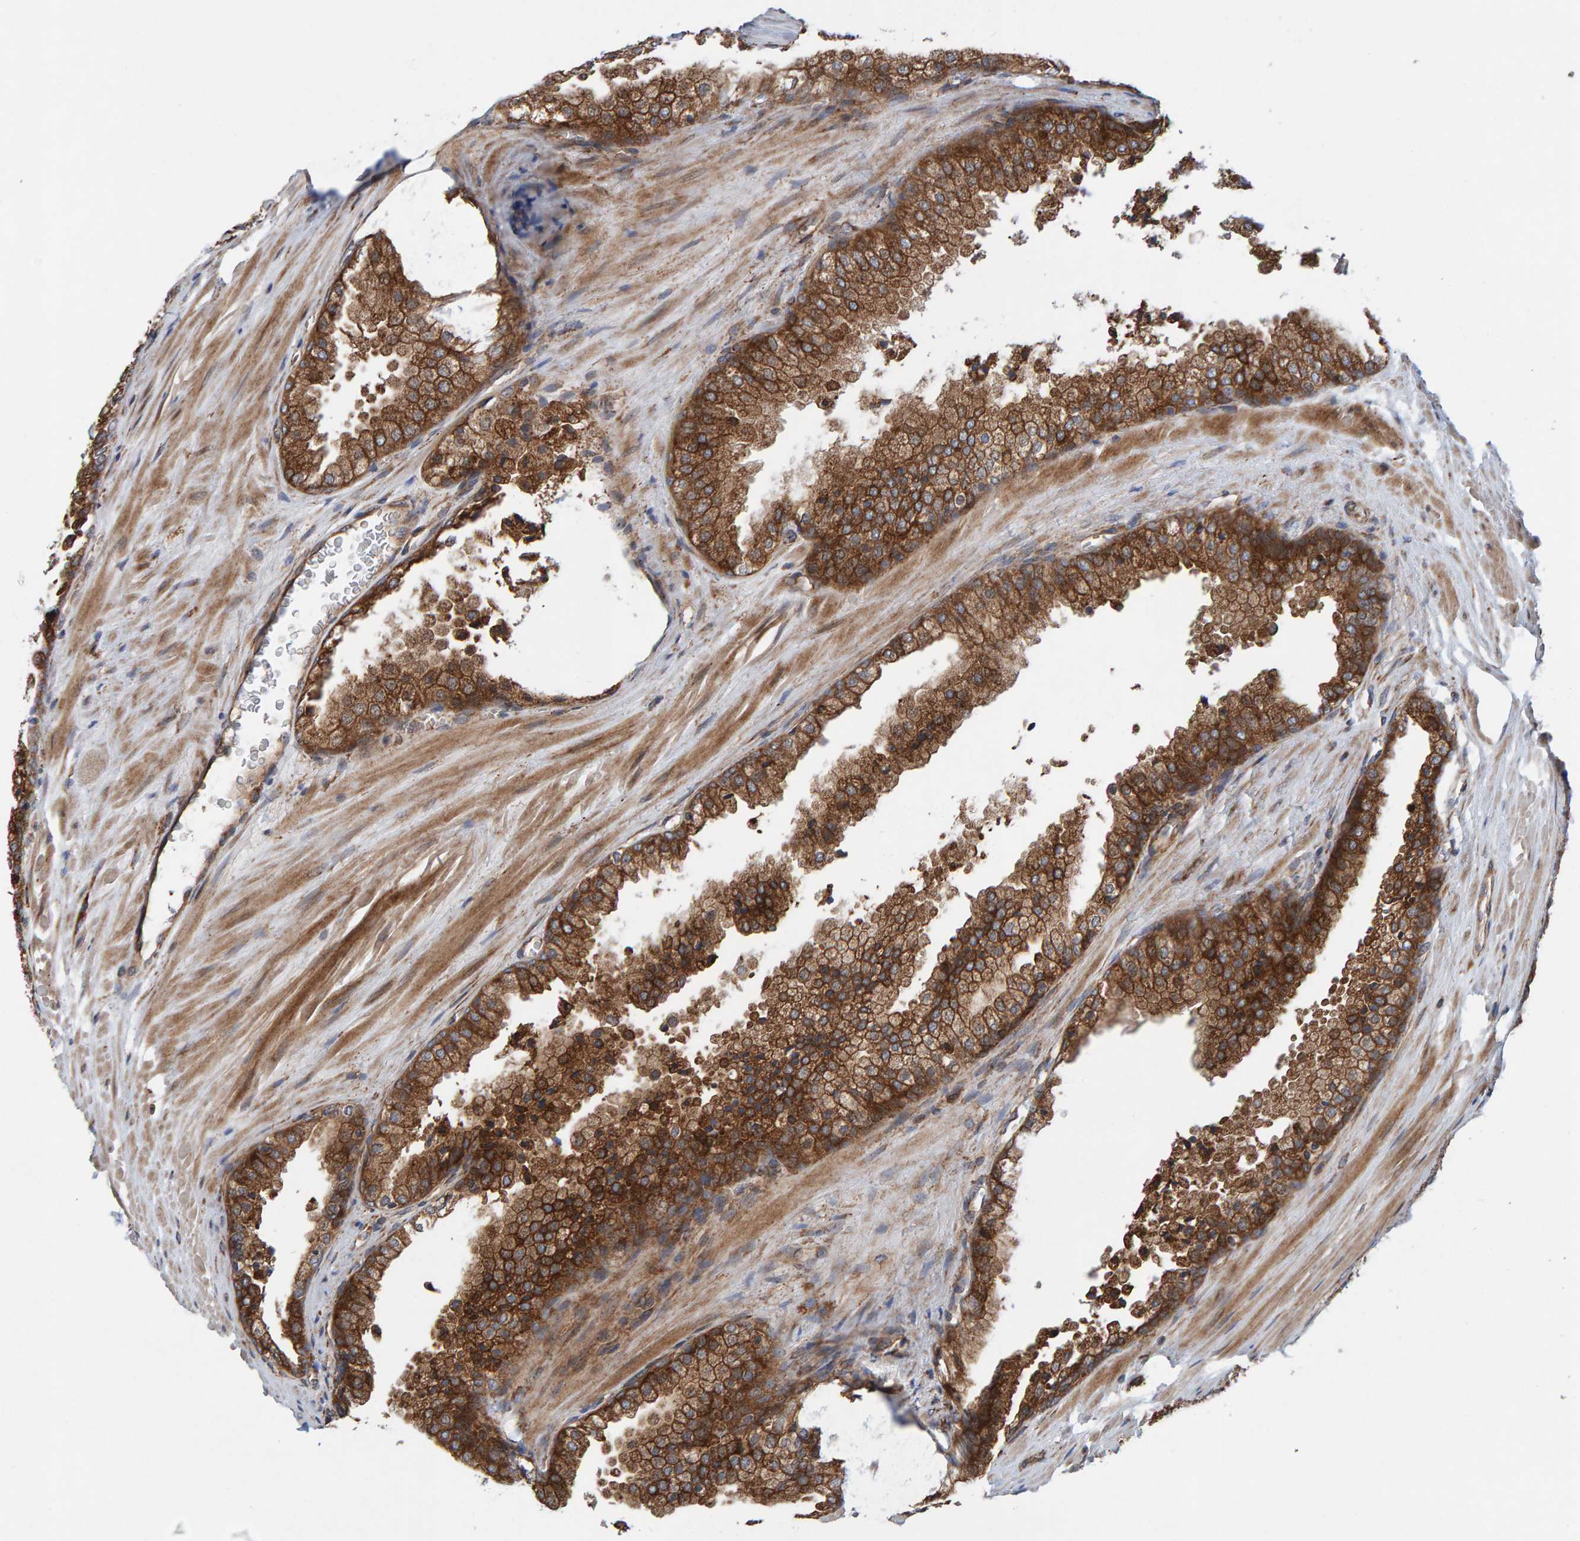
{"staining": {"intensity": "strong", "quantity": ">75%", "location": "cytoplasmic/membranous"}, "tissue": "prostate cancer", "cell_type": "Tumor cells", "image_type": "cancer", "snomed": [{"axis": "morphology", "description": "Adenocarcinoma, High grade"}, {"axis": "topography", "description": "Prostate"}], "caption": "Prostate adenocarcinoma (high-grade) stained with DAB (3,3'-diaminobenzidine) immunohistochemistry displays high levels of strong cytoplasmic/membranous expression in approximately >75% of tumor cells.", "gene": "KIAA0753", "patient": {"sex": "male", "age": 65}}